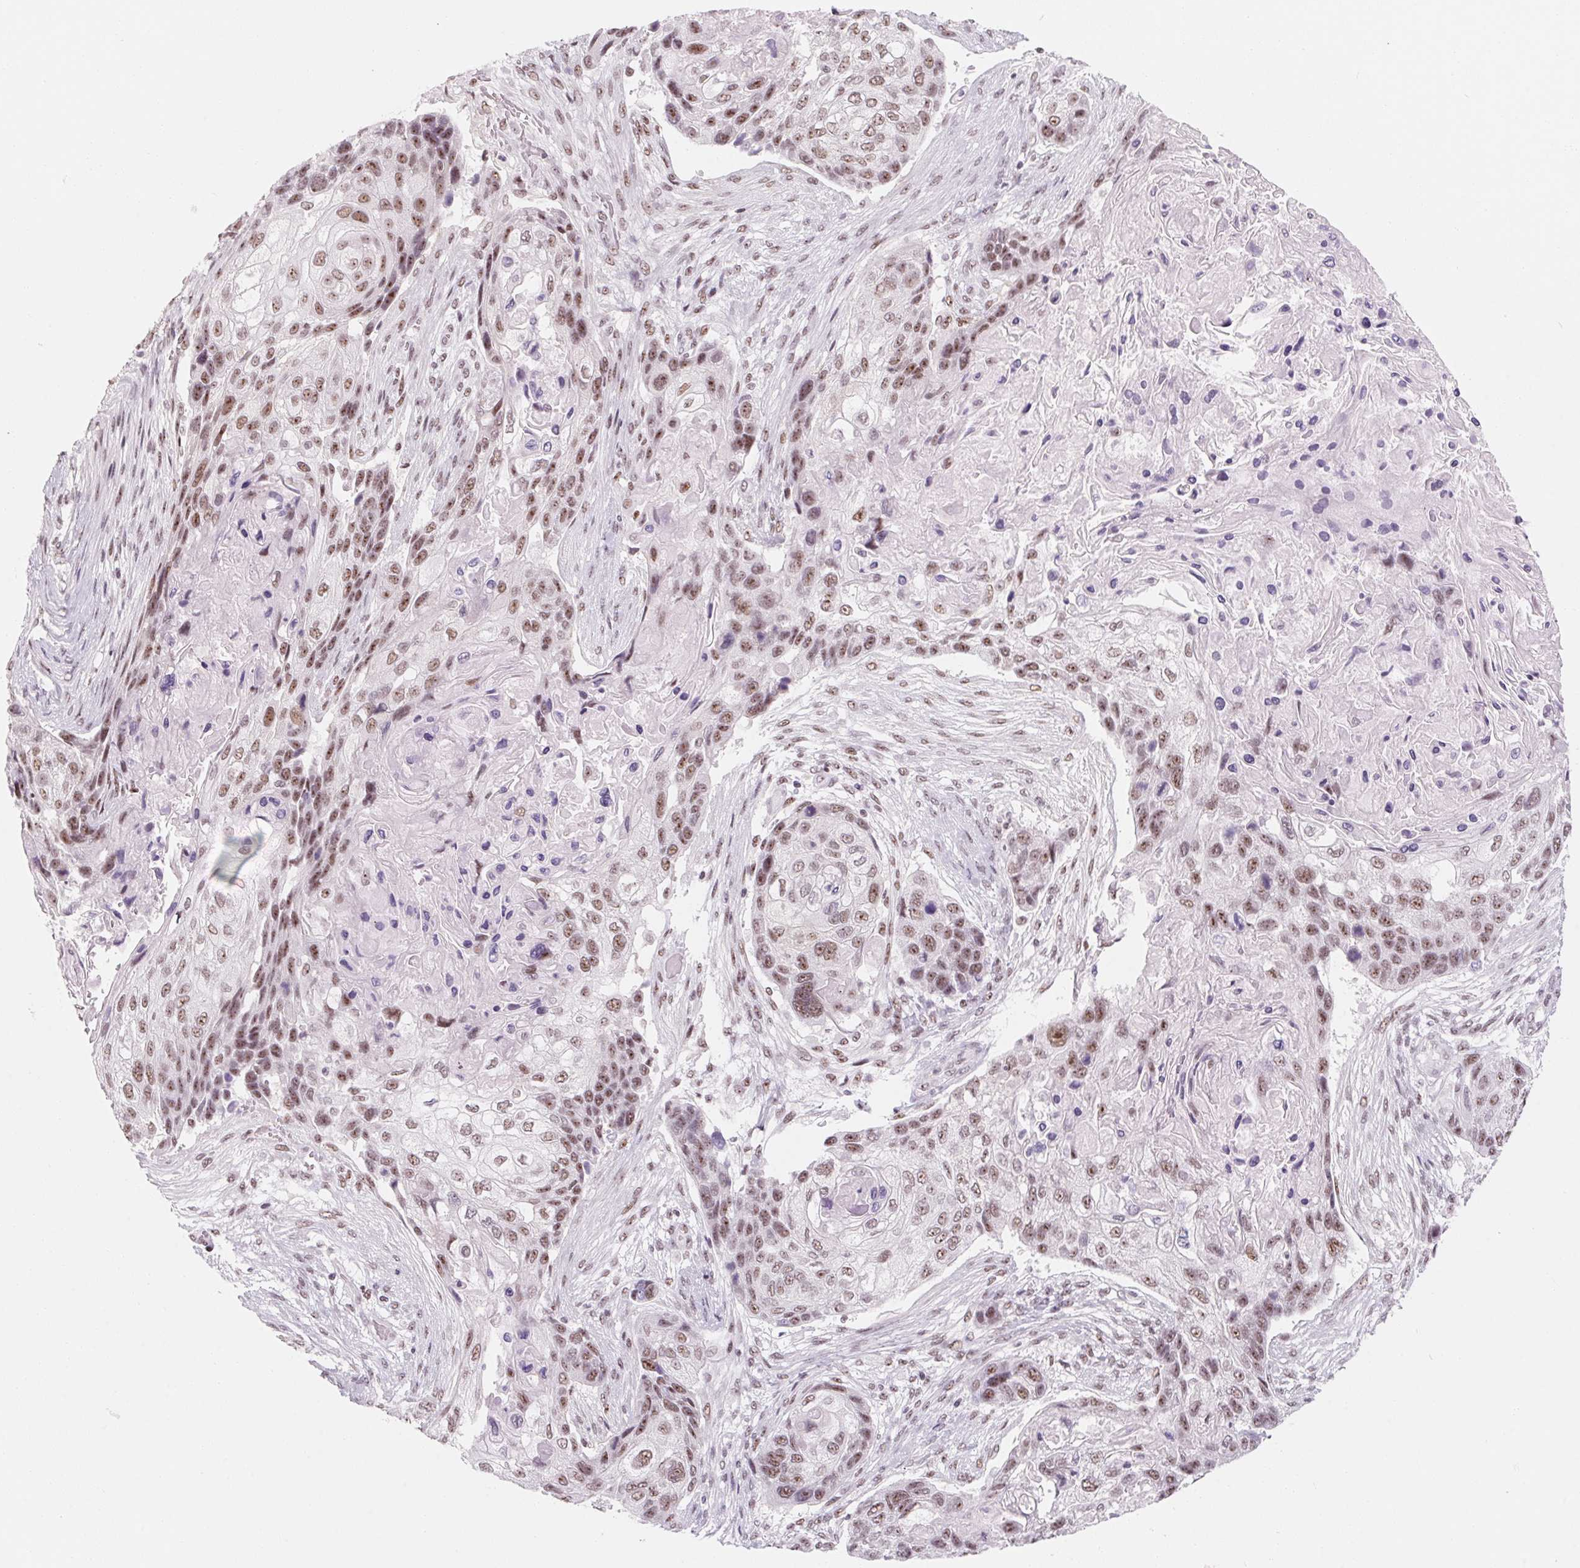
{"staining": {"intensity": "moderate", "quantity": ">75%", "location": "nuclear"}, "tissue": "lung cancer", "cell_type": "Tumor cells", "image_type": "cancer", "snomed": [{"axis": "morphology", "description": "Squamous cell carcinoma, NOS"}, {"axis": "topography", "description": "Lung"}], "caption": "Human lung cancer (squamous cell carcinoma) stained for a protein (brown) reveals moderate nuclear positive staining in about >75% of tumor cells.", "gene": "ZIC4", "patient": {"sex": "male", "age": 69}}